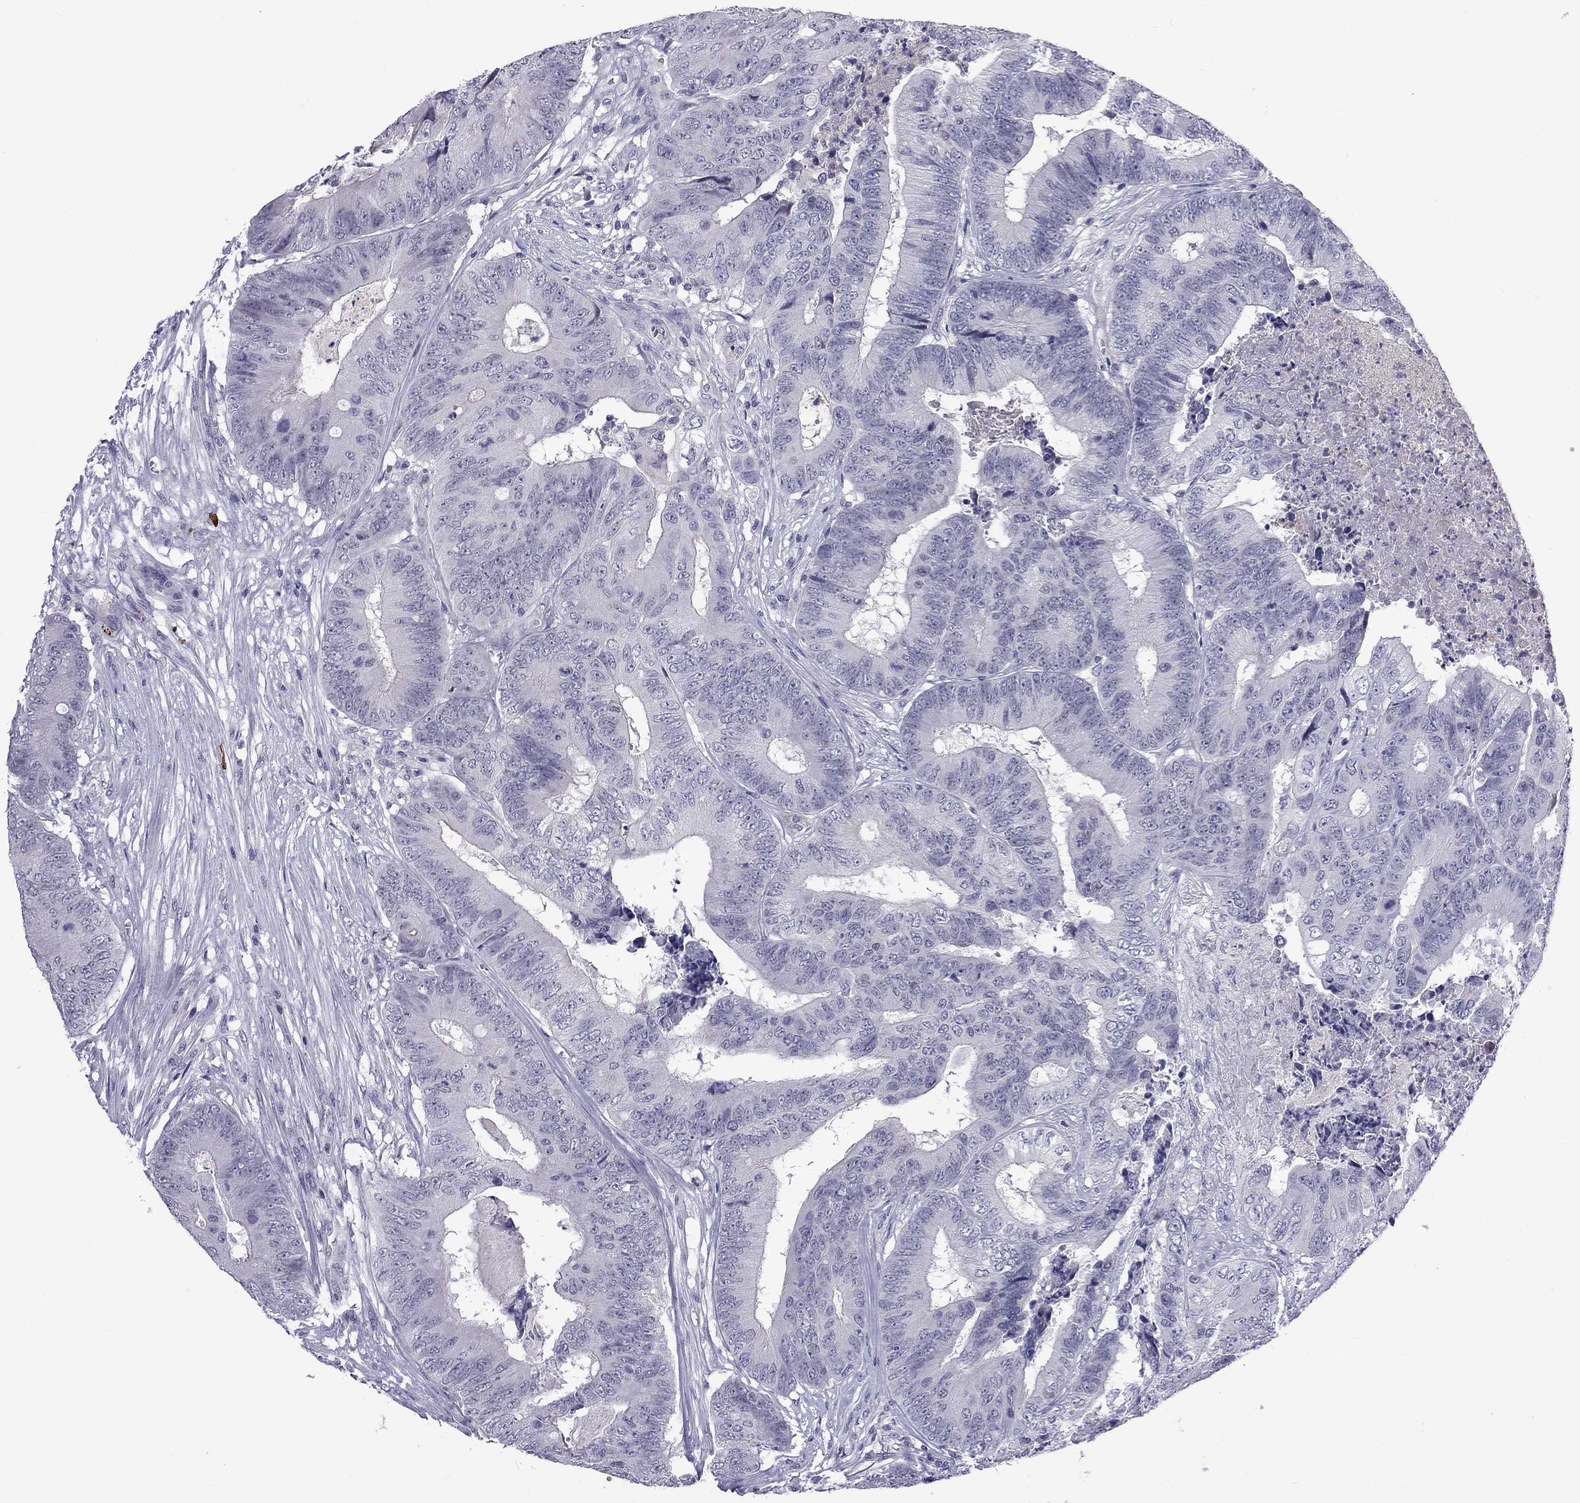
{"staining": {"intensity": "negative", "quantity": "none", "location": "none"}, "tissue": "colorectal cancer", "cell_type": "Tumor cells", "image_type": "cancer", "snomed": [{"axis": "morphology", "description": "Adenocarcinoma, NOS"}, {"axis": "topography", "description": "Colon"}], "caption": "The image demonstrates no staining of tumor cells in colorectal cancer. The staining was performed using DAB (3,3'-diaminobenzidine) to visualize the protein expression in brown, while the nuclei were stained in blue with hematoxylin (Magnification: 20x).", "gene": "RTL9", "patient": {"sex": "male", "age": 84}}